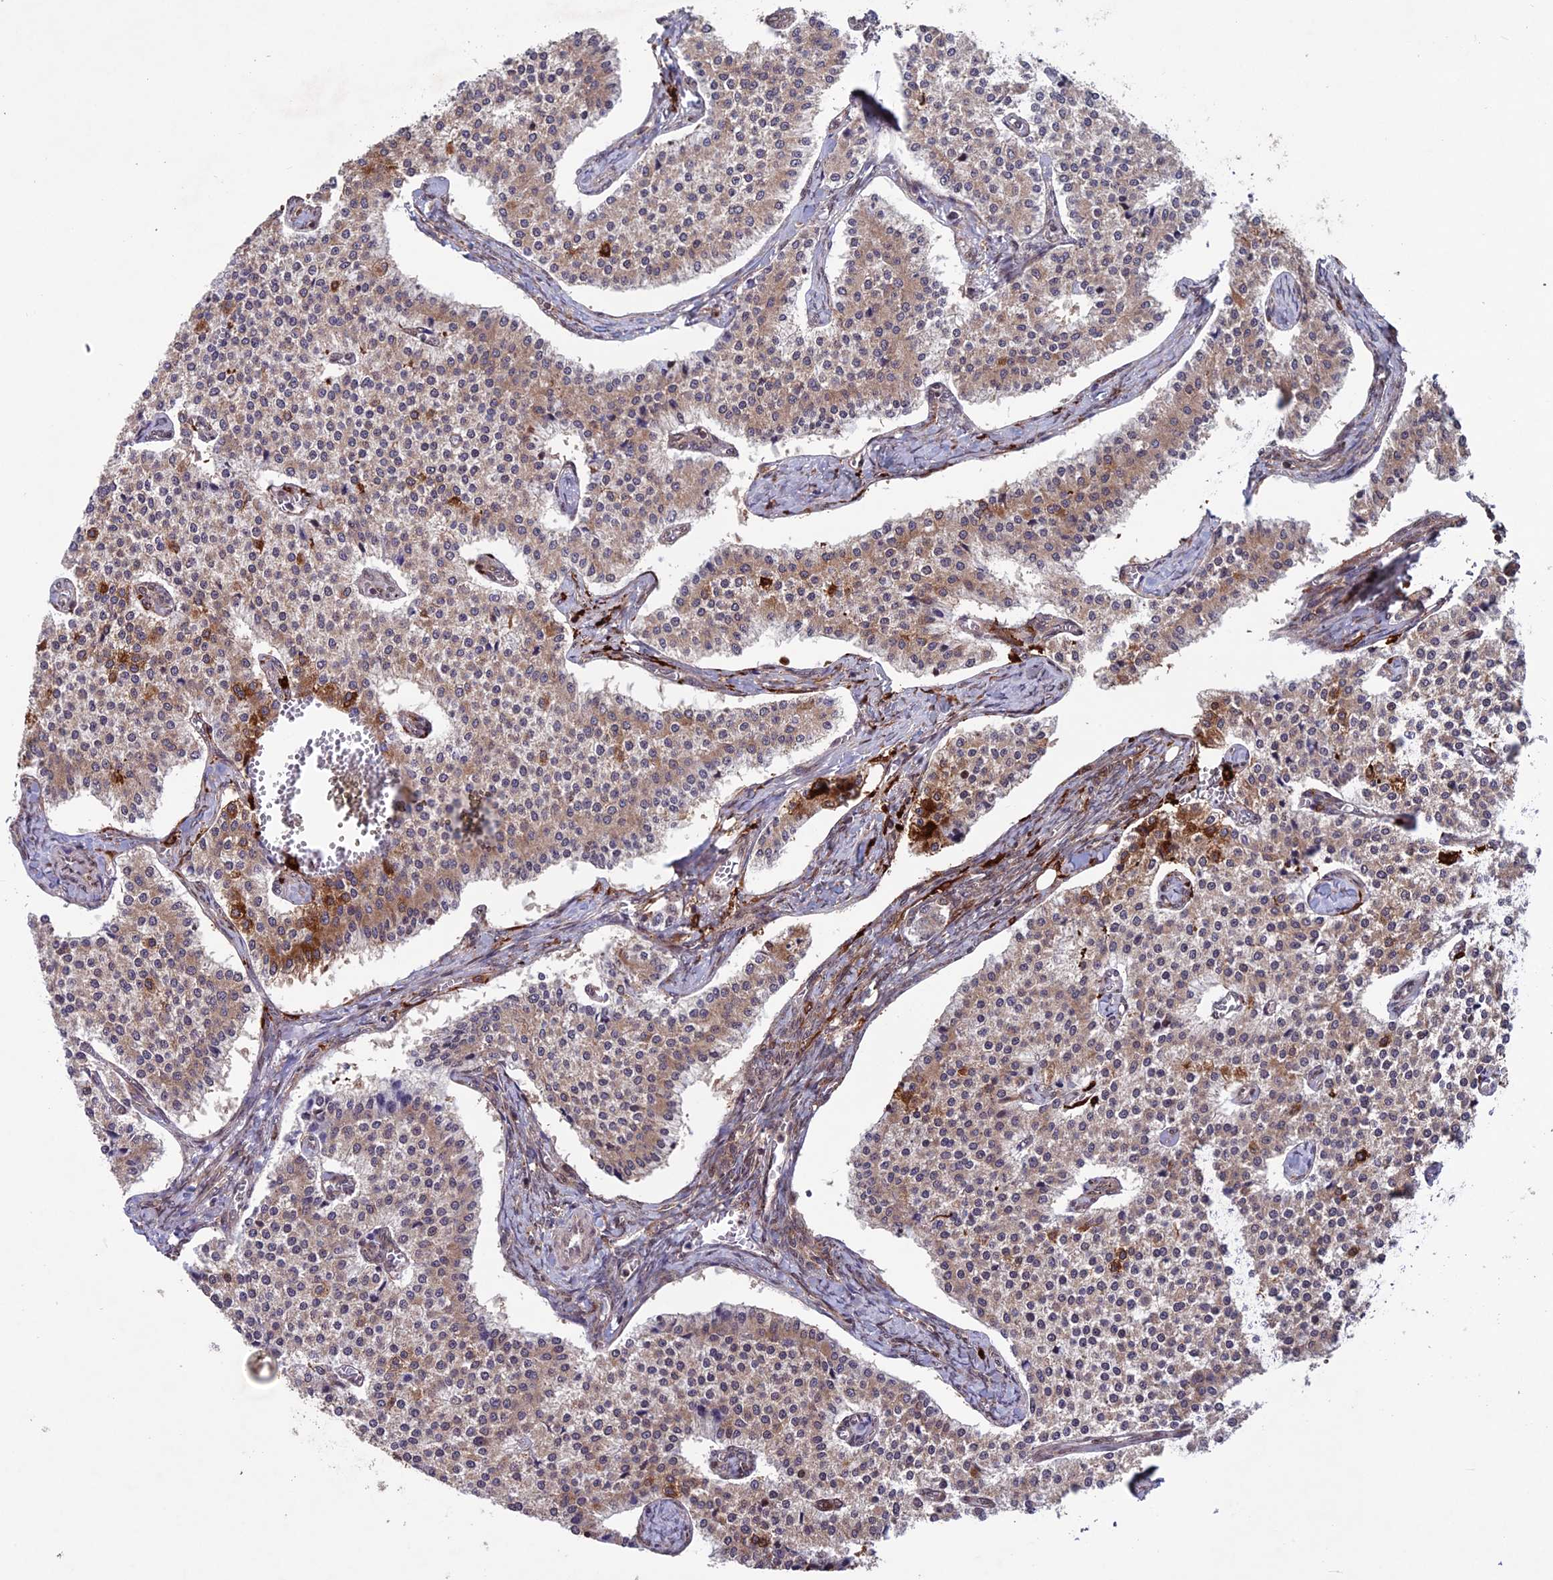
{"staining": {"intensity": "moderate", "quantity": "<25%", "location": "cytoplasmic/membranous"}, "tissue": "carcinoid", "cell_type": "Tumor cells", "image_type": "cancer", "snomed": [{"axis": "morphology", "description": "Carcinoid, malignant, NOS"}, {"axis": "topography", "description": "Colon"}], "caption": "Tumor cells exhibit low levels of moderate cytoplasmic/membranous staining in about <25% of cells in malignant carcinoid.", "gene": "MAST2", "patient": {"sex": "female", "age": 52}}